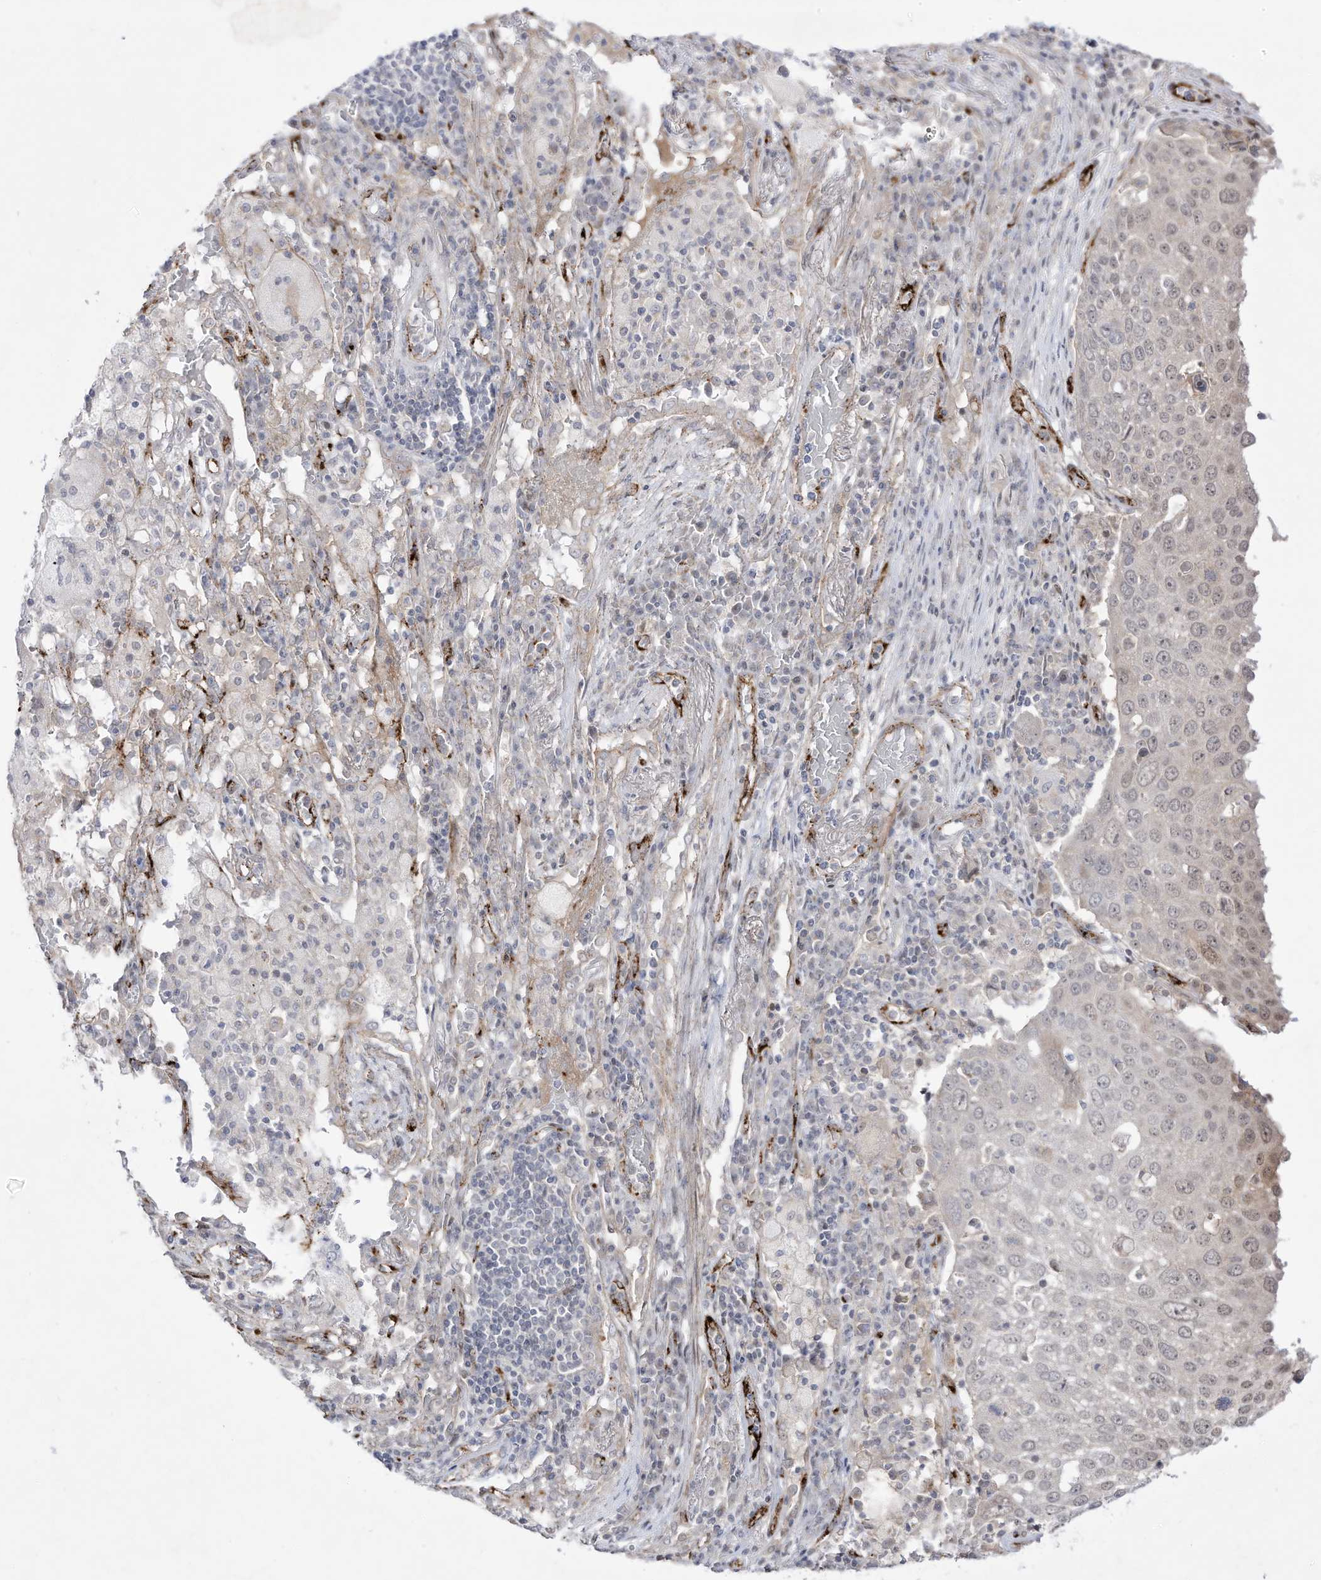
{"staining": {"intensity": "weak", "quantity": "<25%", "location": "nuclear"}, "tissue": "lung cancer", "cell_type": "Tumor cells", "image_type": "cancer", "snomed": [{"axis": "morphology", "description": "Squamous cell carcinoma, NOS"}, {"axis": "topography", "description": "Lung"}], "caption": "This is an IHC histopathology image of human lung cancer. There is no positivity in tumor cells.", "gene": "ZGRF1", "patient": {"sex": "male", "age": 65}}